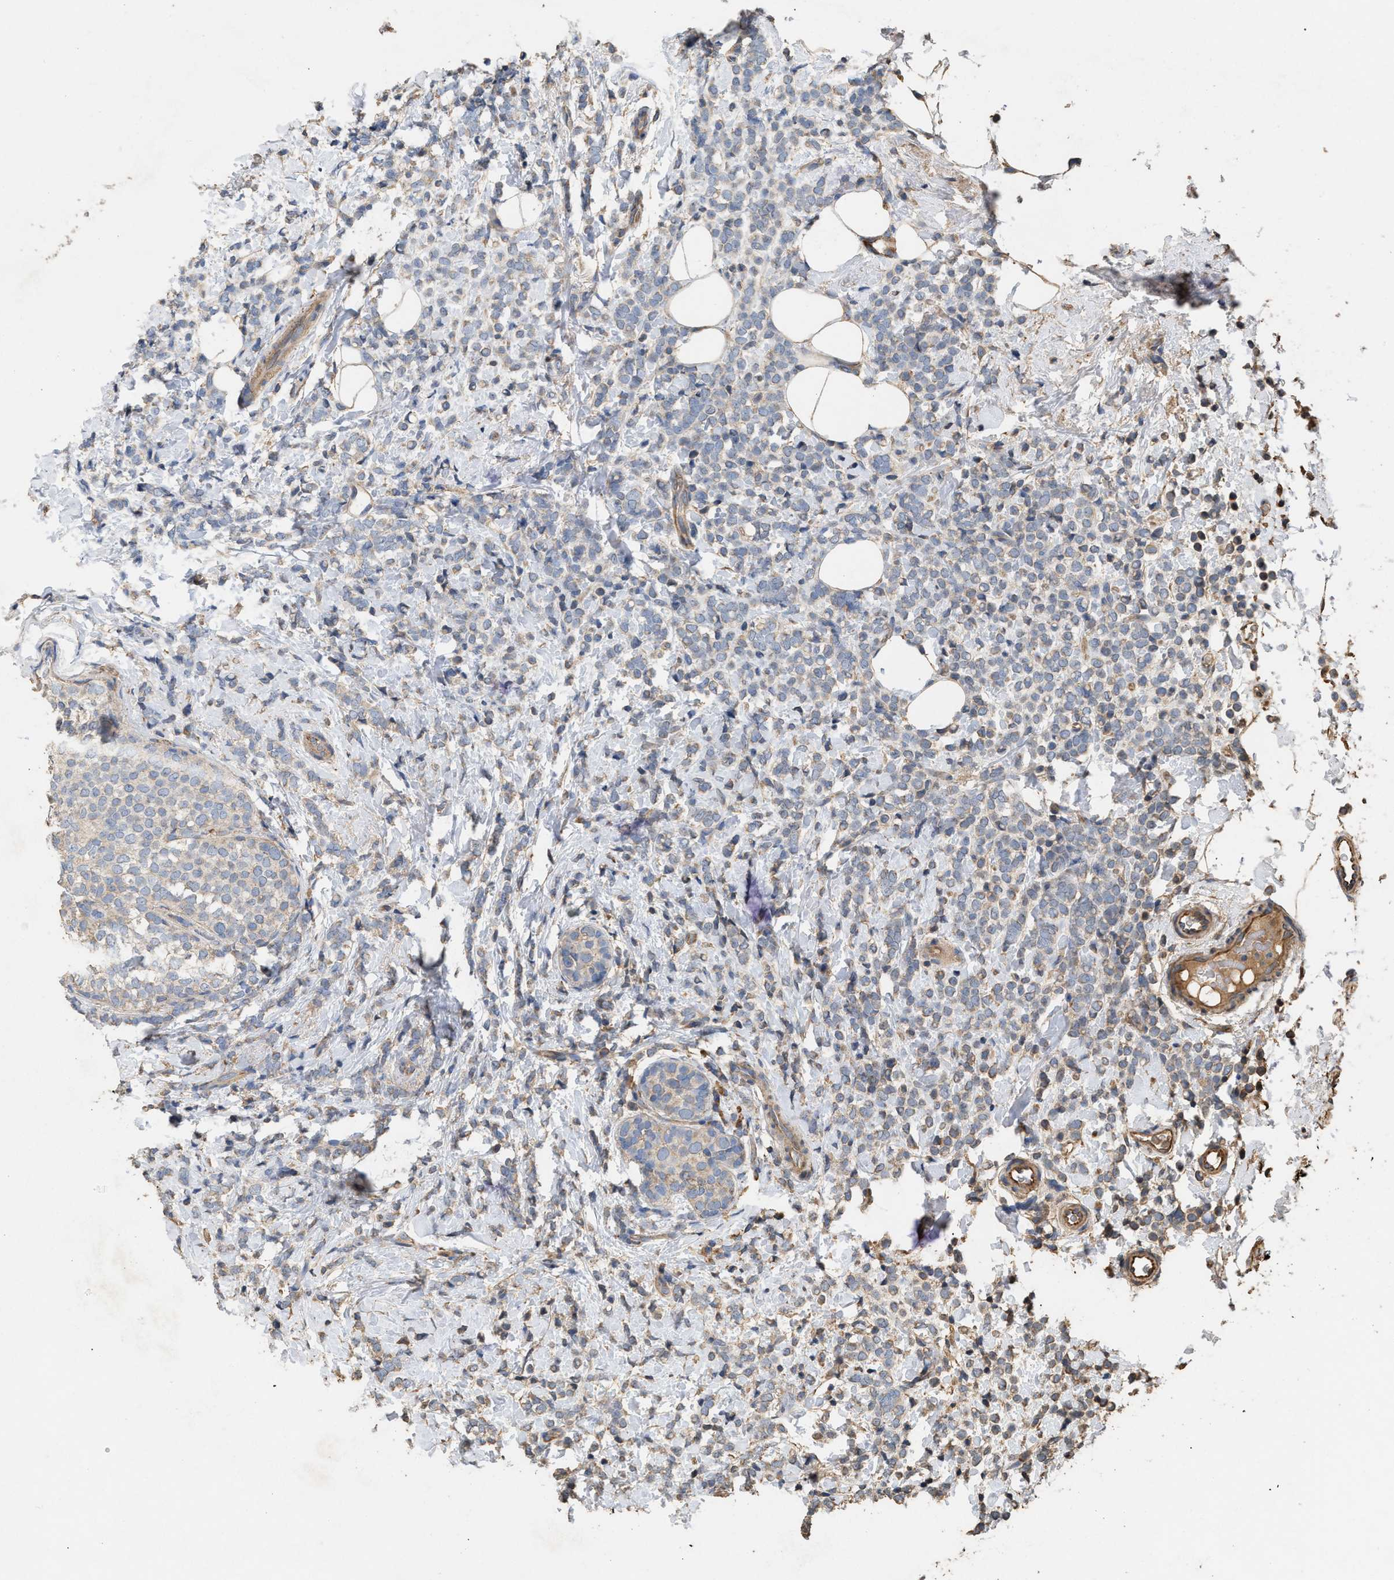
{"staining": {"intensity": "weak", "quantity": "<25%", "location": "cytoplasmic/membranous"}, "tissue": "breast cancer", "cell_type": "Tumor cells", "image_type": "cancer", "snomed": [{"axis": "morphology", "description": "Lobular carcinoma"}, {"axis": "topography", "description": "Breast"}], "caption": "High power microscopy image of an IHC image of breast cancer, revealing no significant staining in tumor cells.", "gene": "HTRA3", "patient": {"sex": "female", "age": 50}}